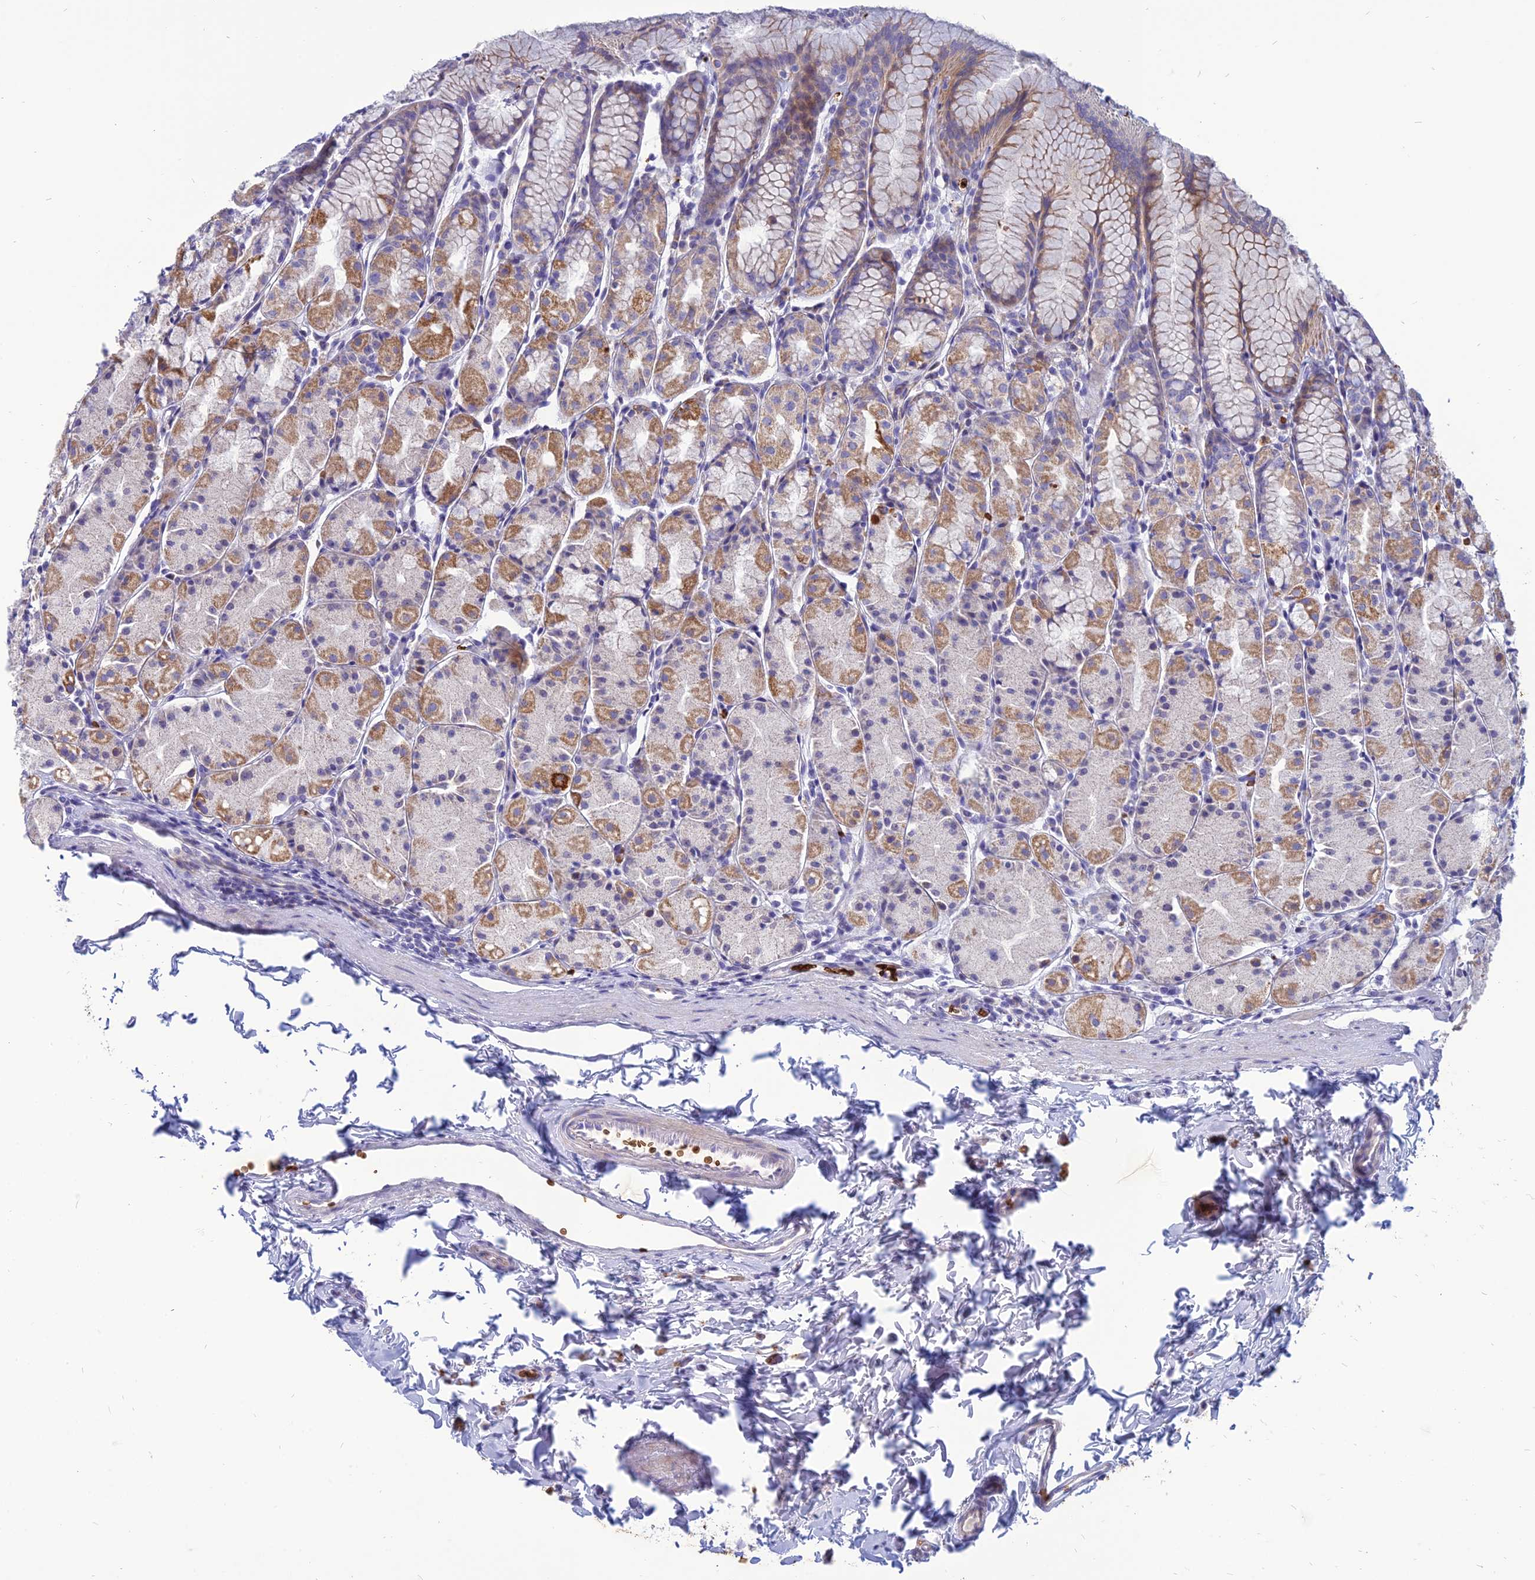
{"staining": {"intensity": "moderate", "quantity": "25%-75%", "location": "cytoplasmic/membranous"}, "tissue": "stomach", "cell_type": "Glandular cells", "image_type": "normal", "snomed": [{"axis": "morphology", "description": "Normal tissue, NOS"}, {"axis": "topography", "description": "Stomach, upper"}], "caption": "Protein expression analysis of unremarkable stomach reveals moderate cytoplasmic/membranous expression in approximately 25%-75% of glandular cells. The staining is performed using DAB (3,3'-diaminobenzidine) brown chromogen to label protein expression. The nuclei are counter-stained blue using hematoxylin.", "gene": "HHAT", "patient": {"sex": "male", "age": 47}}